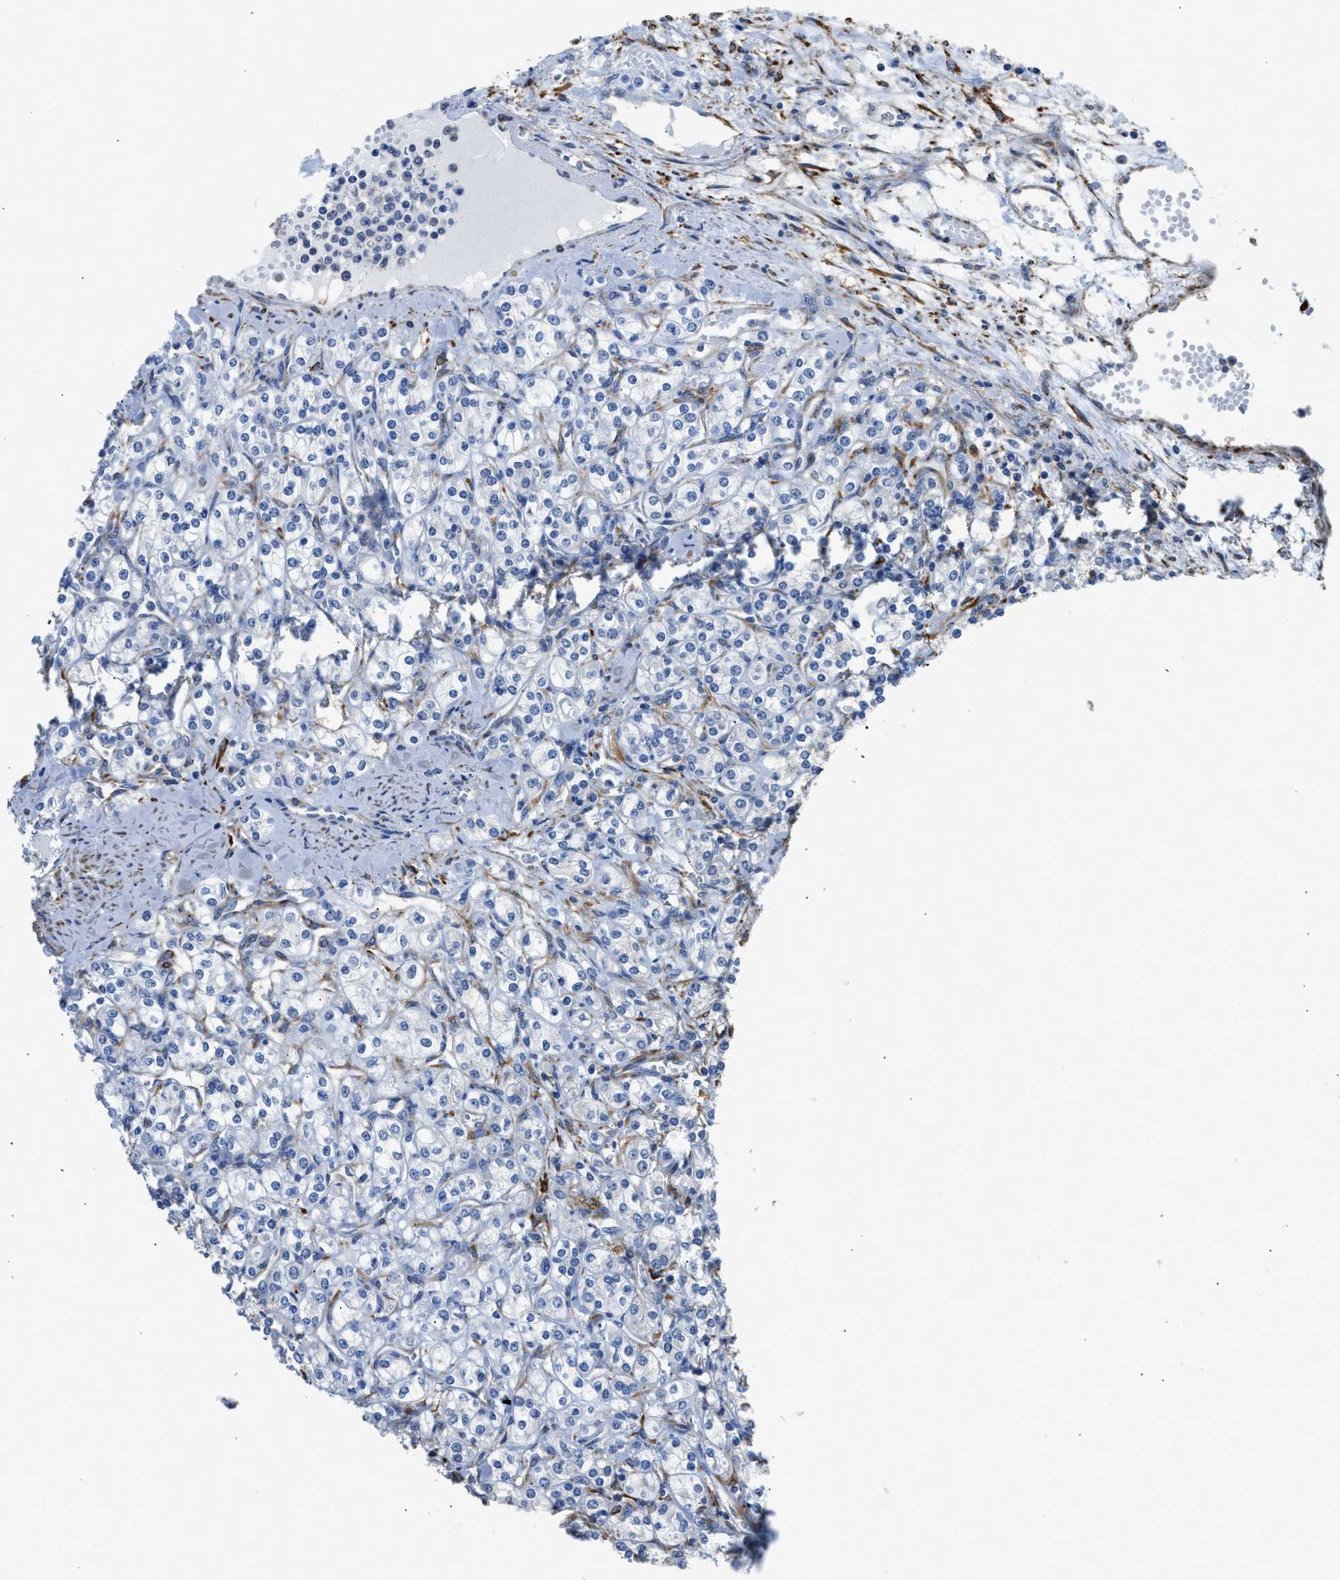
{"staining": {"intensity": "negative", "quantity": "none", "location": "none"}, "tissue": "renal cancer", "cell_type": "Tumor cells", "image_type": "cancer", "snomed": [{"axis": "morphology", "description": "Adenocarcinoma, NOS"}, {"axis": "topography", "description": "Kidney"}], "caption": "A micrograph of human renal cancer (adenocarcinoma) is negative for staining in tumor cells.", "gene": "ZSWIM5", "patient": {"sex": "male", "age": 77}}